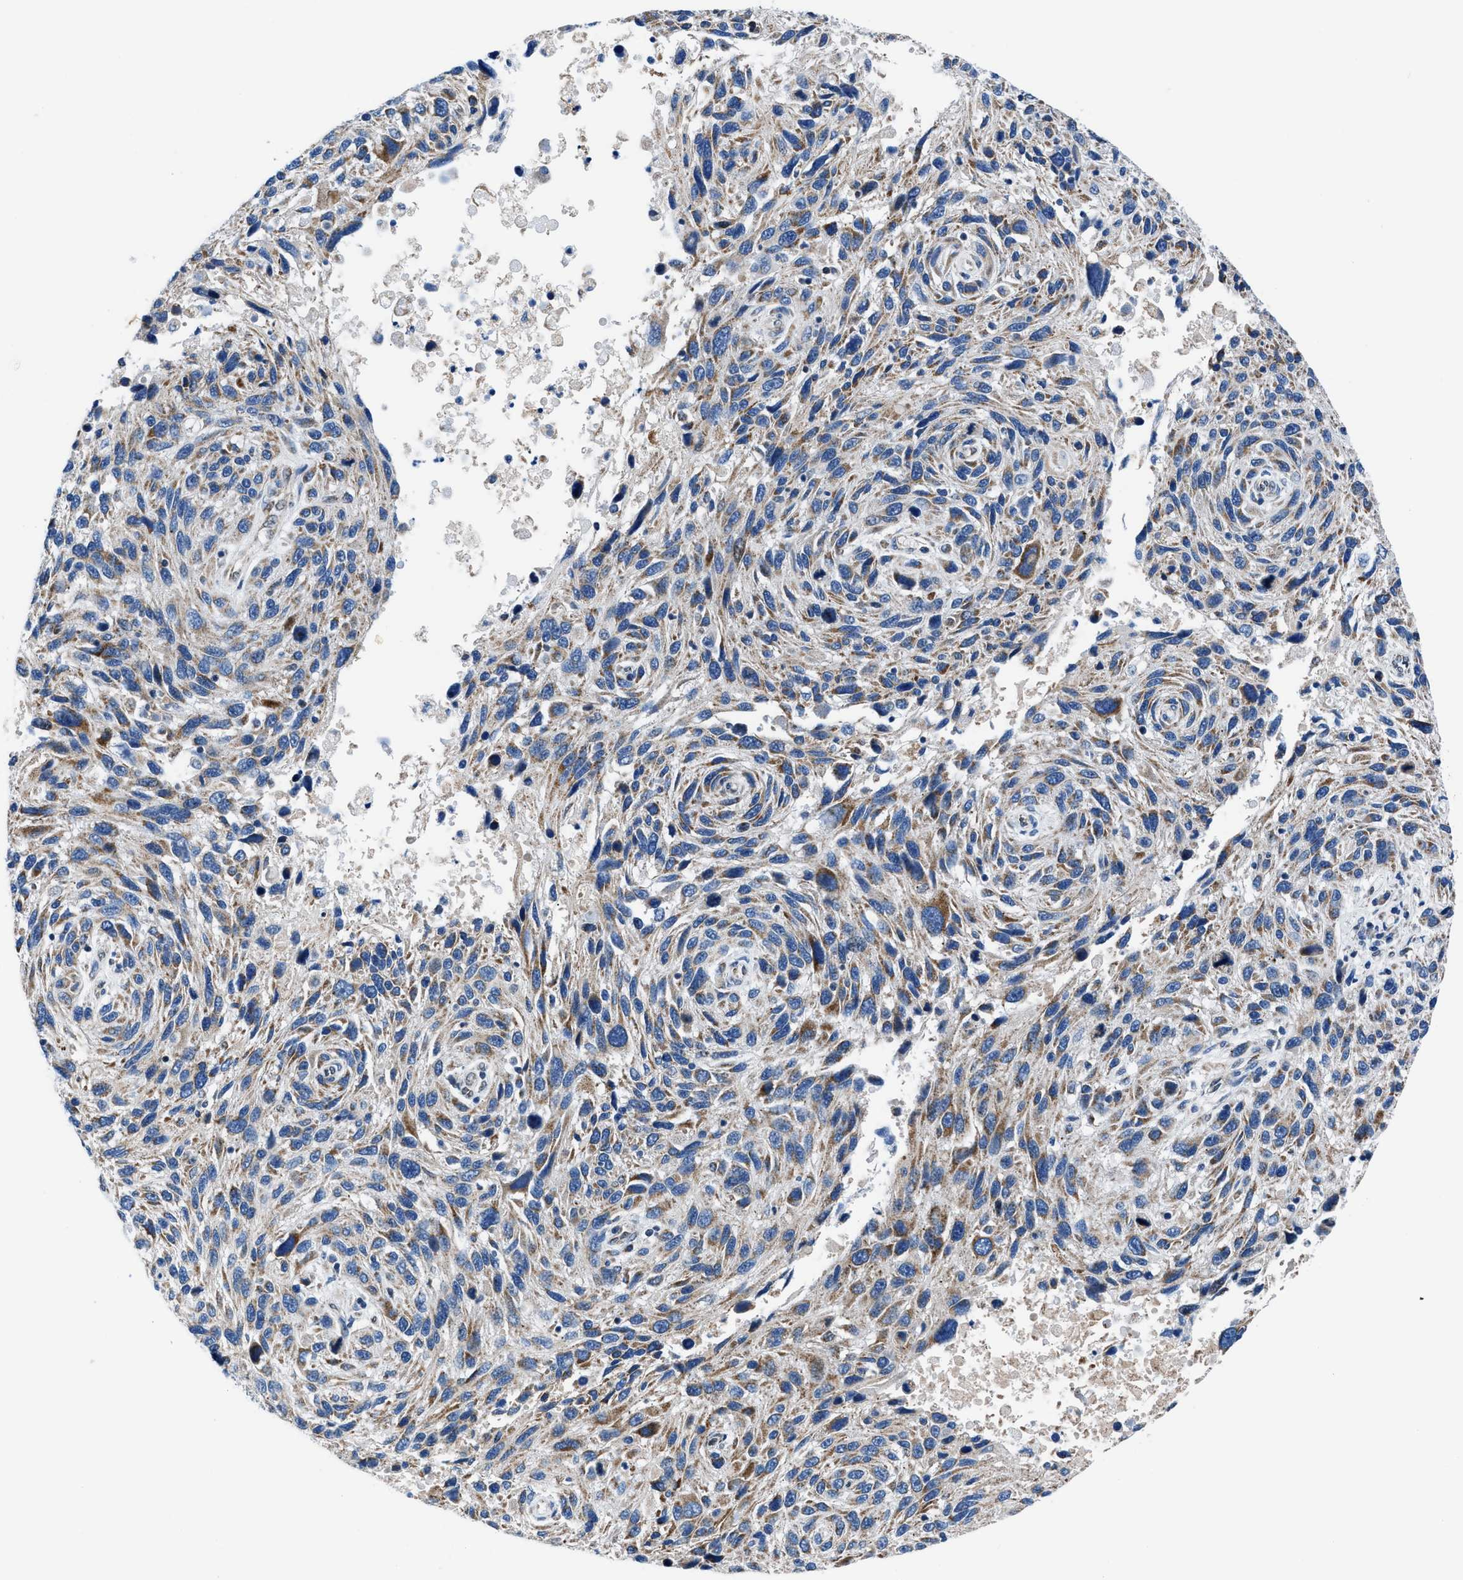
{"staining": {"intensity": "moderate", "quantity": "<25%", "location": "cytoplasmic/membranous"}, "tissue": "melanoma", "cell_type": "Tumor cells", "image_type": "cancer", "snomed": [{"axis": "morphology", "description": "Malignant melanoma, NOS"}, {"axis": "topography", "description": "Skin"}], "caption": "An immunohistochemistry (IHC) histopathology image of neoplastic tissue is shown. Protein staining in brown shows moderate cytoplasmic/membranous positivity in malignant melanoma within tumor cells.", "gene": "LMO2", "patient": {"sex": "male", "age": 53}}